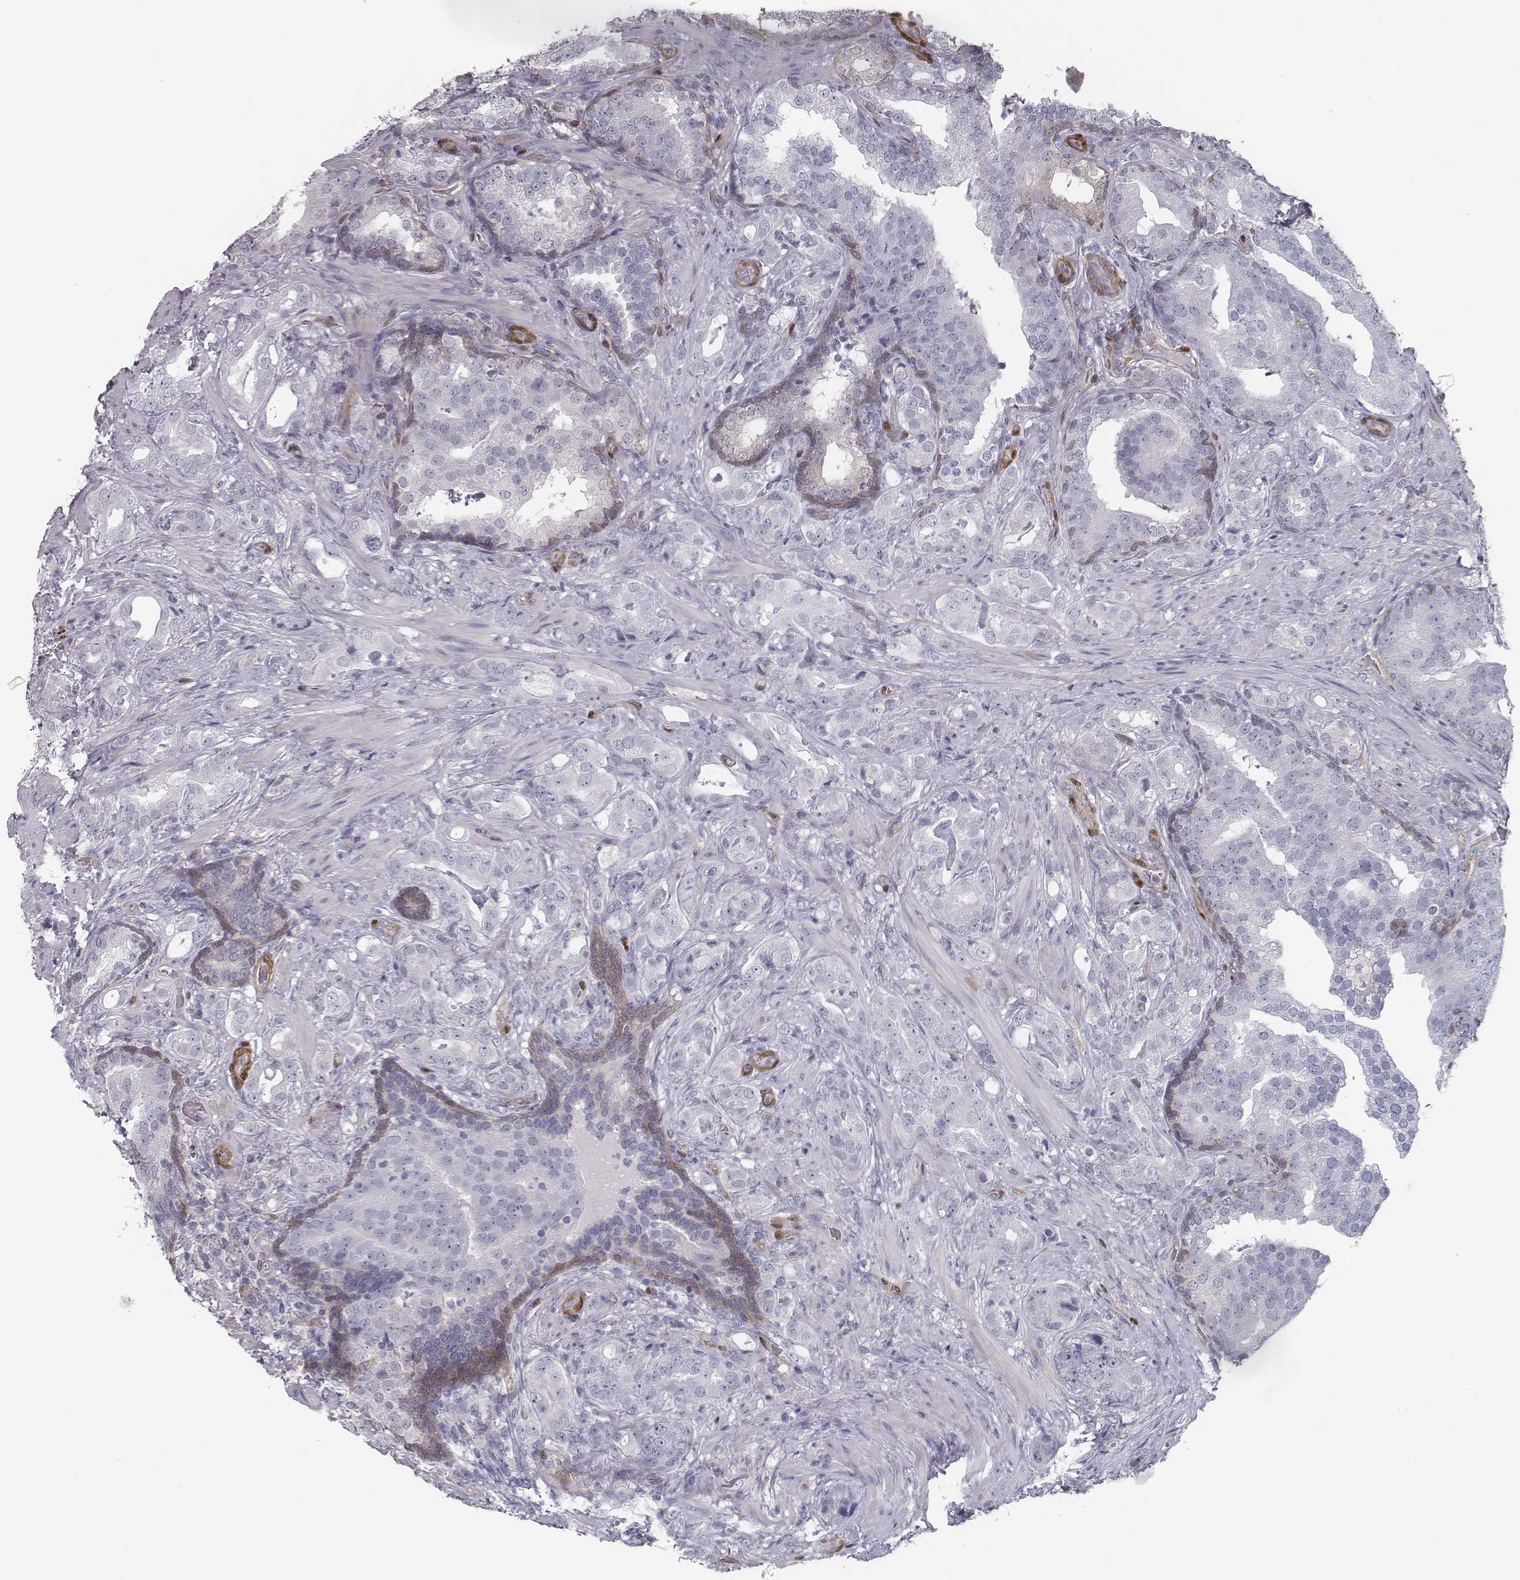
{"staining": {"intensity": "negative", "quantity": "none", "location": "none"}, "tissue": "prostate cancer", "cell_type": "Tumor cells", "image_type": "cancer", "snomed": [{"axis": "morphology", "description": "Adenocarcinoma, NOS"}, {"axis": "topography", "description": "Prostate"}], "caption": "Immunohistochemistry (IHC) of human prostate cancer shows no staining in tumor cells. The staining was performed using DAB (3,3'-diaminobenzidine) to visualize the protein expression in brown, while the nuclei were stained in blue with hematoxylin (Magnification: 20x).", "gene": "ISYNA1", "patient": {"sex": "male", "age": 57}}